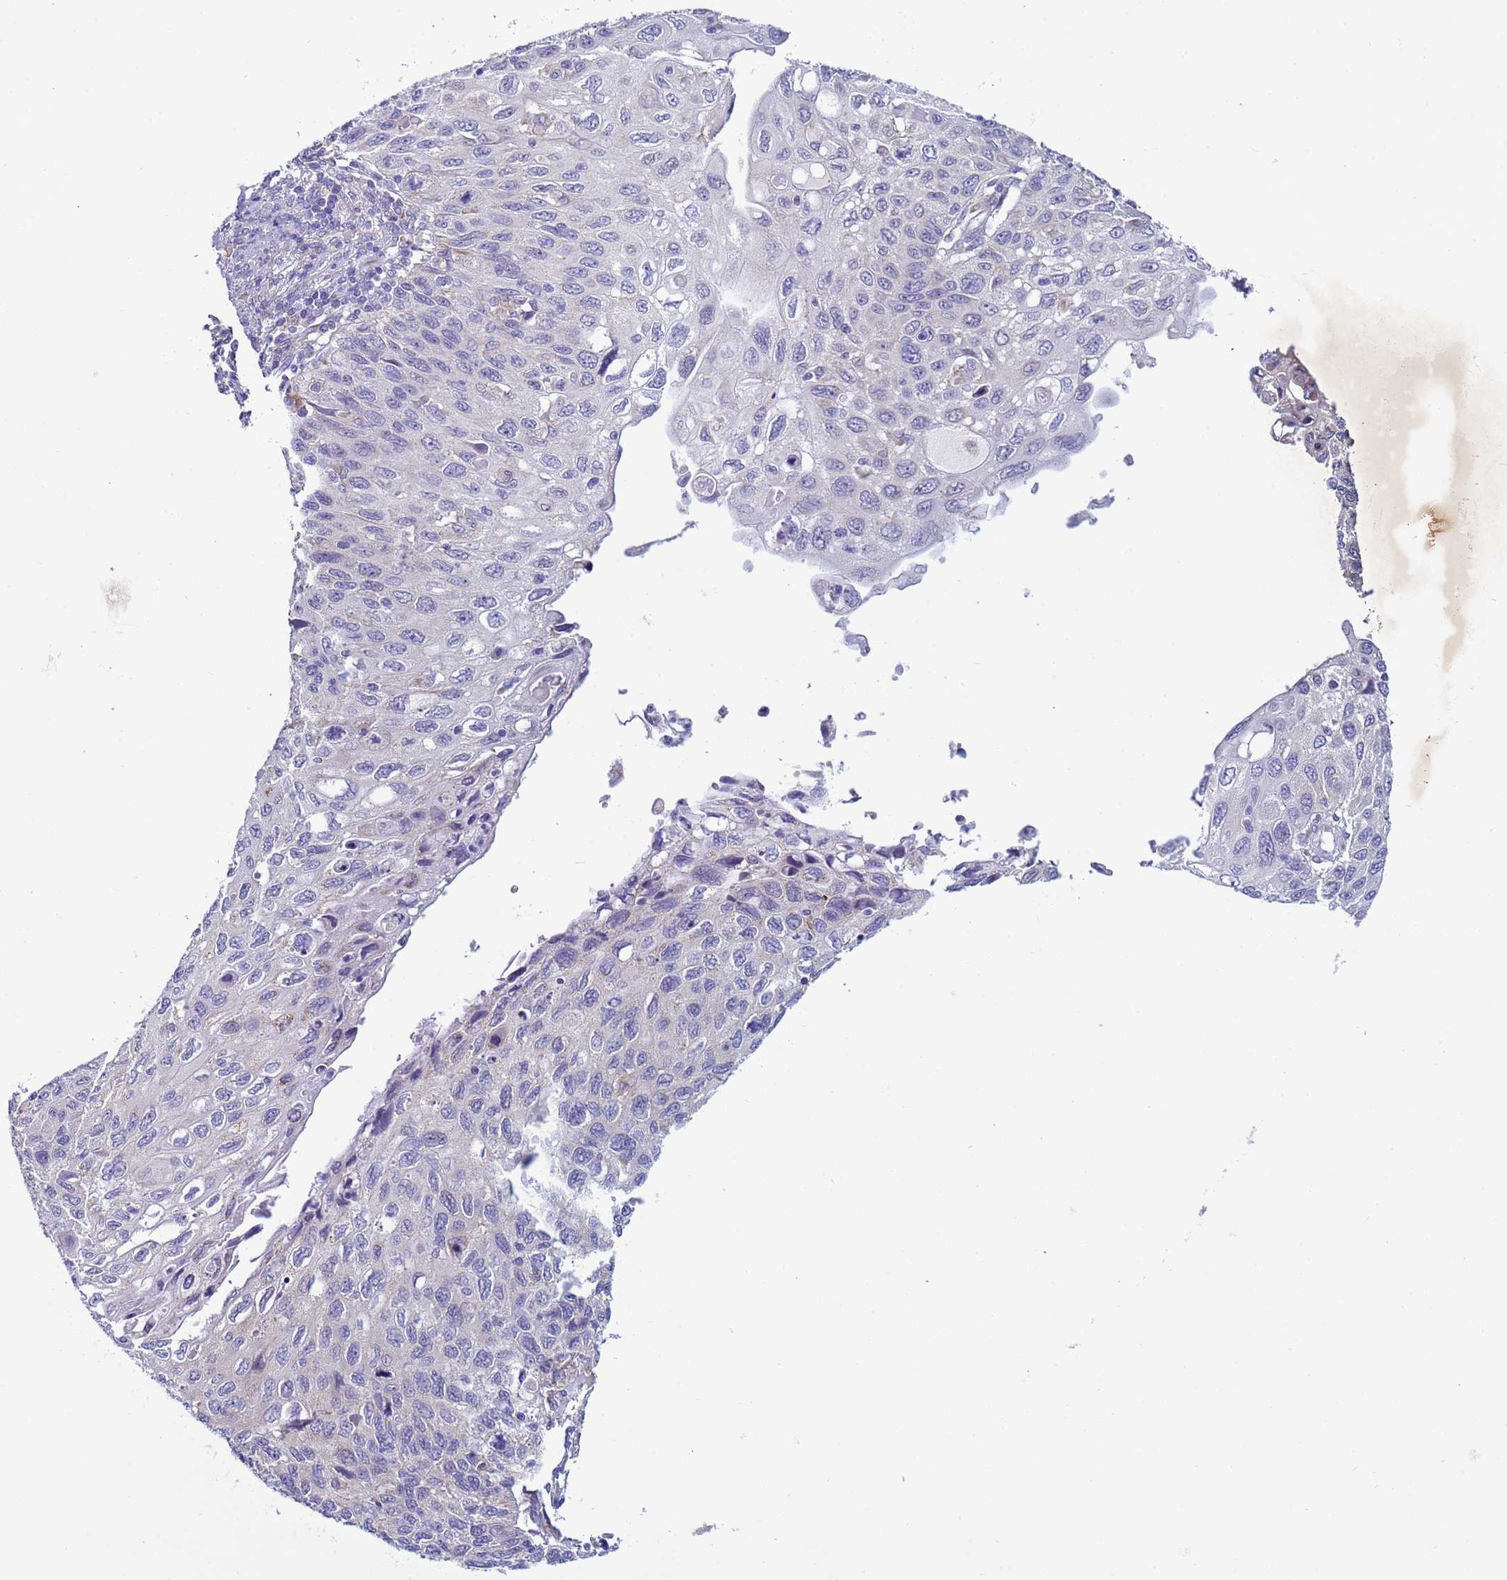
{"staining": {"intensity": "negative", "quantity": "none", "location": "none"}, "tissue": "cervical cancer", "cell_type": "Tumor cells", "image_type": "cancer", "snomed": [{"axis": "morphology", "description": "Squamous cell carcinoma, NOS"}, {"axis": "topography", "description": "Cervix"}], "caption": "DAB immunohistochemical staining of cervical cancer (squamous cell carcinoma) displays no significant staining in tumor cells.", "gene": "ABHD17B", "patient": {"sex": "female", "age": 70}}